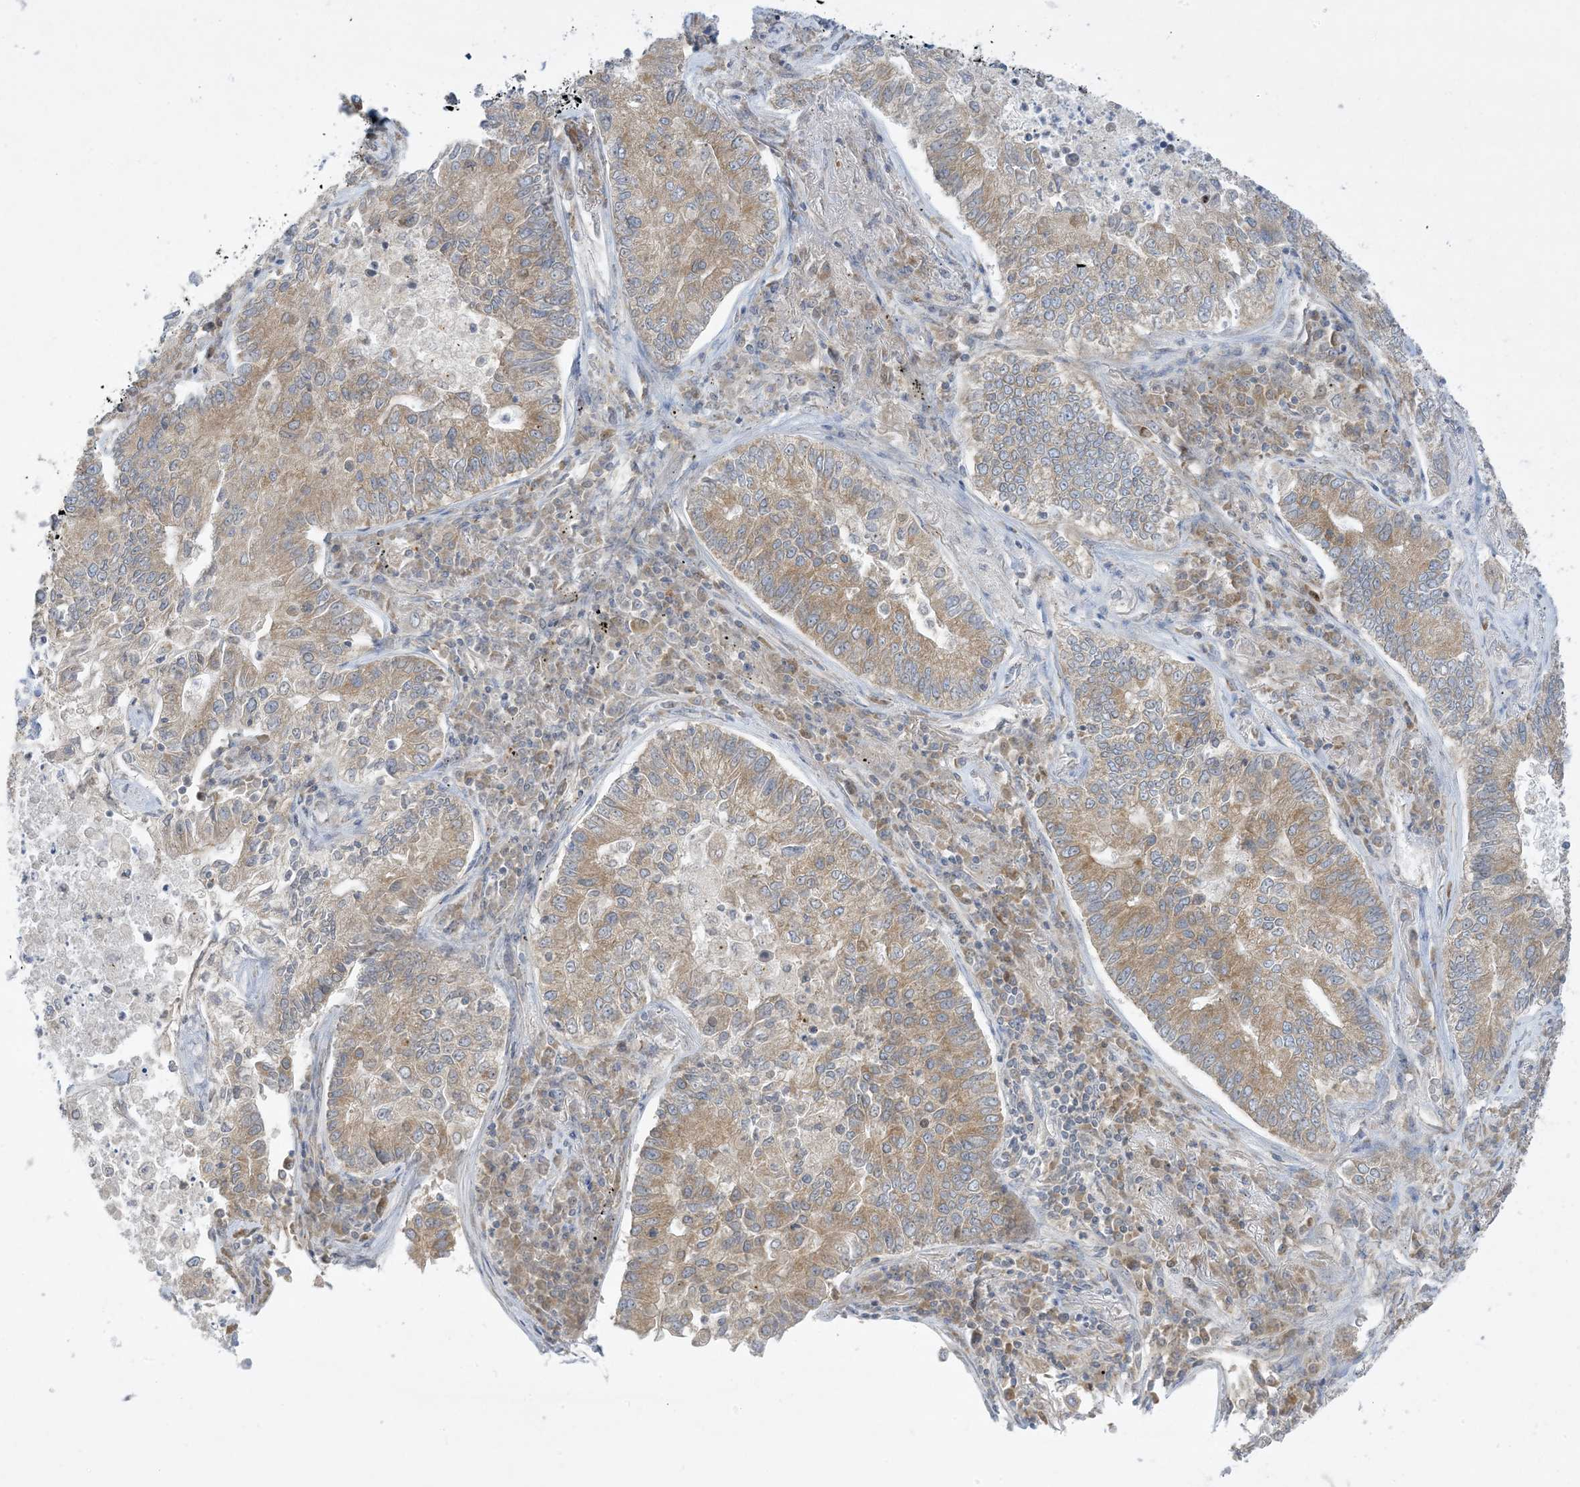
{"staining": {"intensity": "moderate", "quantity": ">75%", "location": "cytoplasmic/membranous"}, "tissue": "lung cancer", "cell_type": "Tumor cells", "image_type": "cancer", "snomed": [{"axis": "morphology", "description": "Adenocarcinoma, NOS"}, {"axis": "topography", "description": "Lung"}], "caption": "Lung cancer stained for a protein reveals moderate cytoplasmic/membranous positivity in tumor cells.", "gene": "RPP40", "patient": {"sex": "male", "age": 49}}